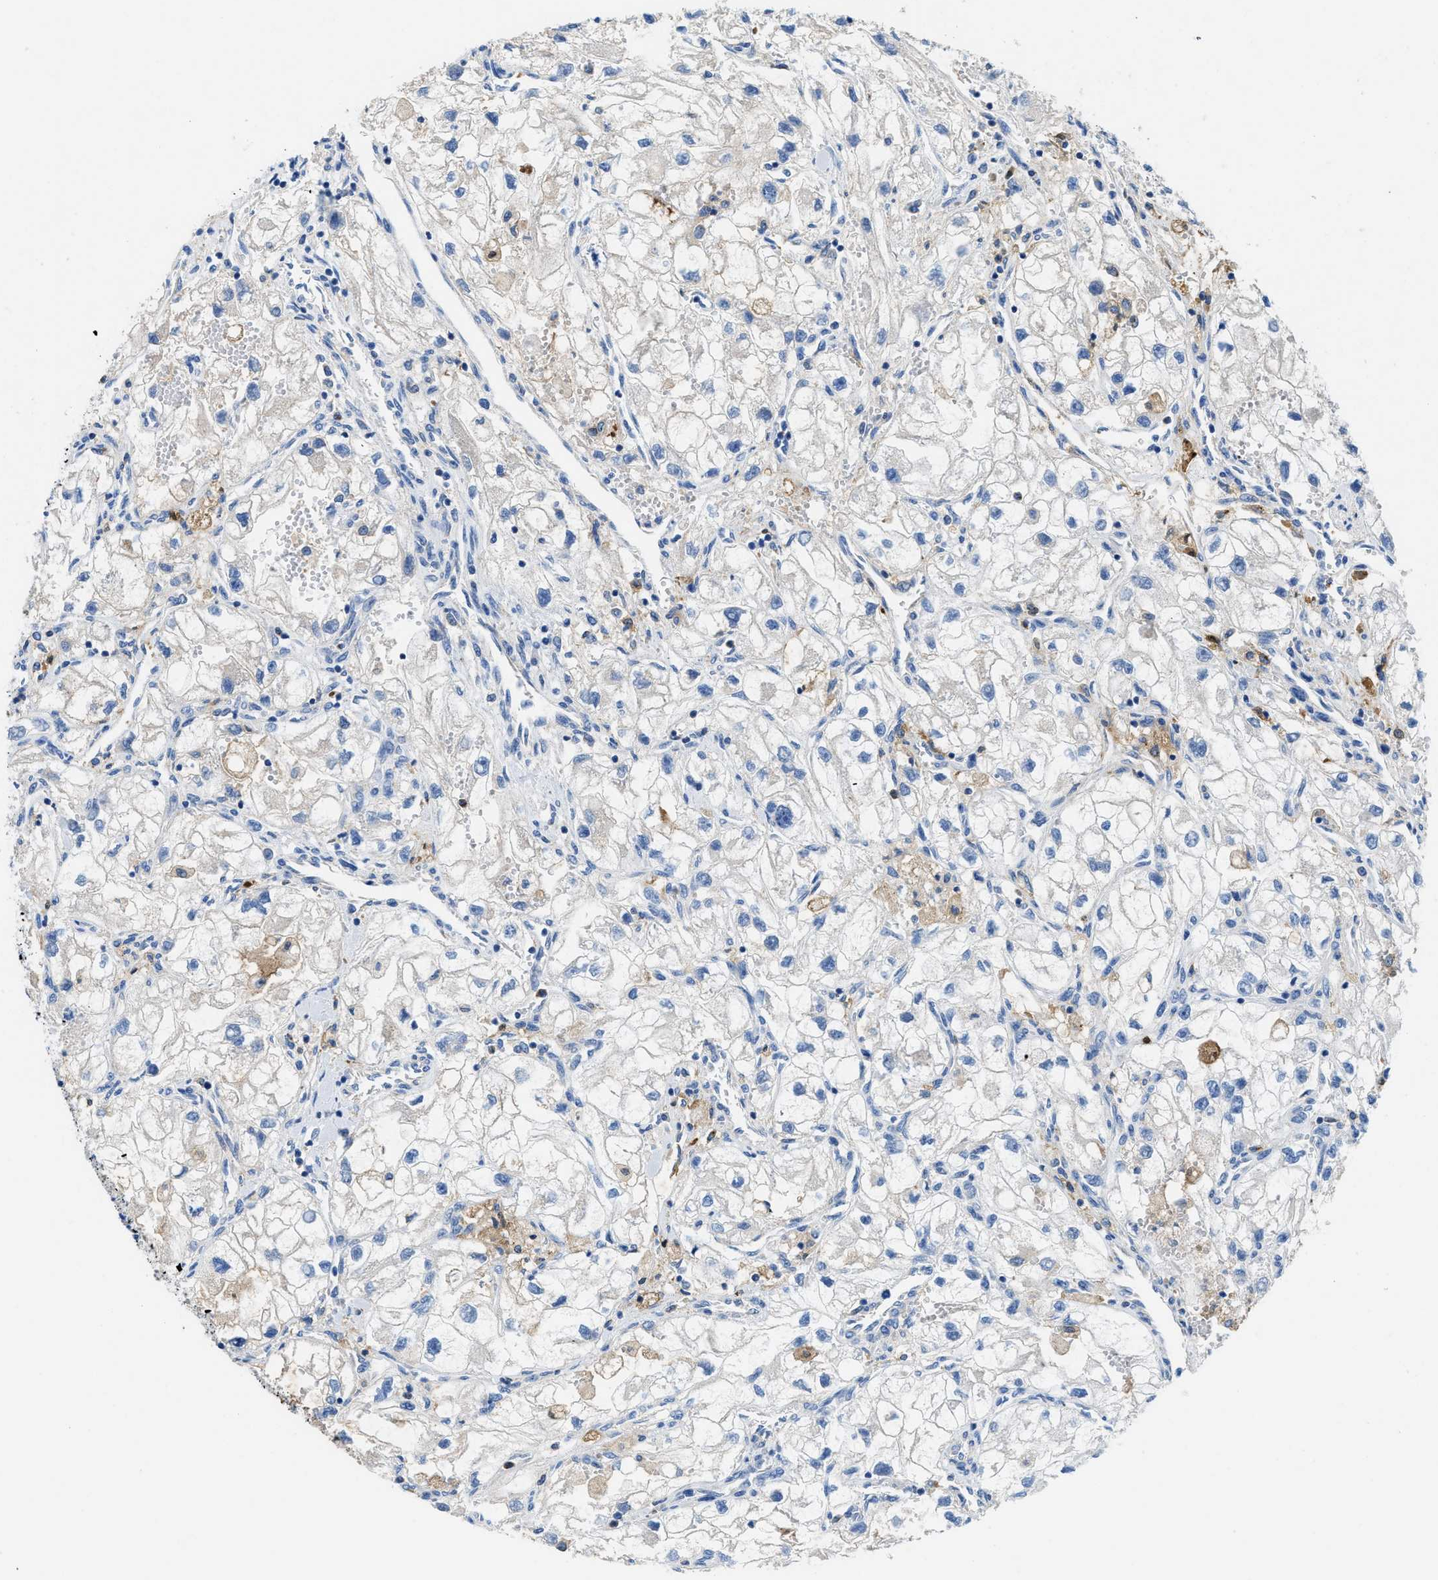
{"staining": {"intensity": "negative", "quantity": "none", "location": "none"}, "tissue": "renal cancer", "cell_type": "Tumor cells", "image_type": "cancer", "snomed": [{"axis": "morphology", "description": "Adenocarcinoma, NOS"}, {"axis": "topography", "description": "Kidney"}], "caption": "This is an immunohistochemistry (IHC) image of human adenocarcinoma (renal). There is no positivity in tumor cells.", "gene": "NEB", "patient": {"sex": "female", "age": 70}}